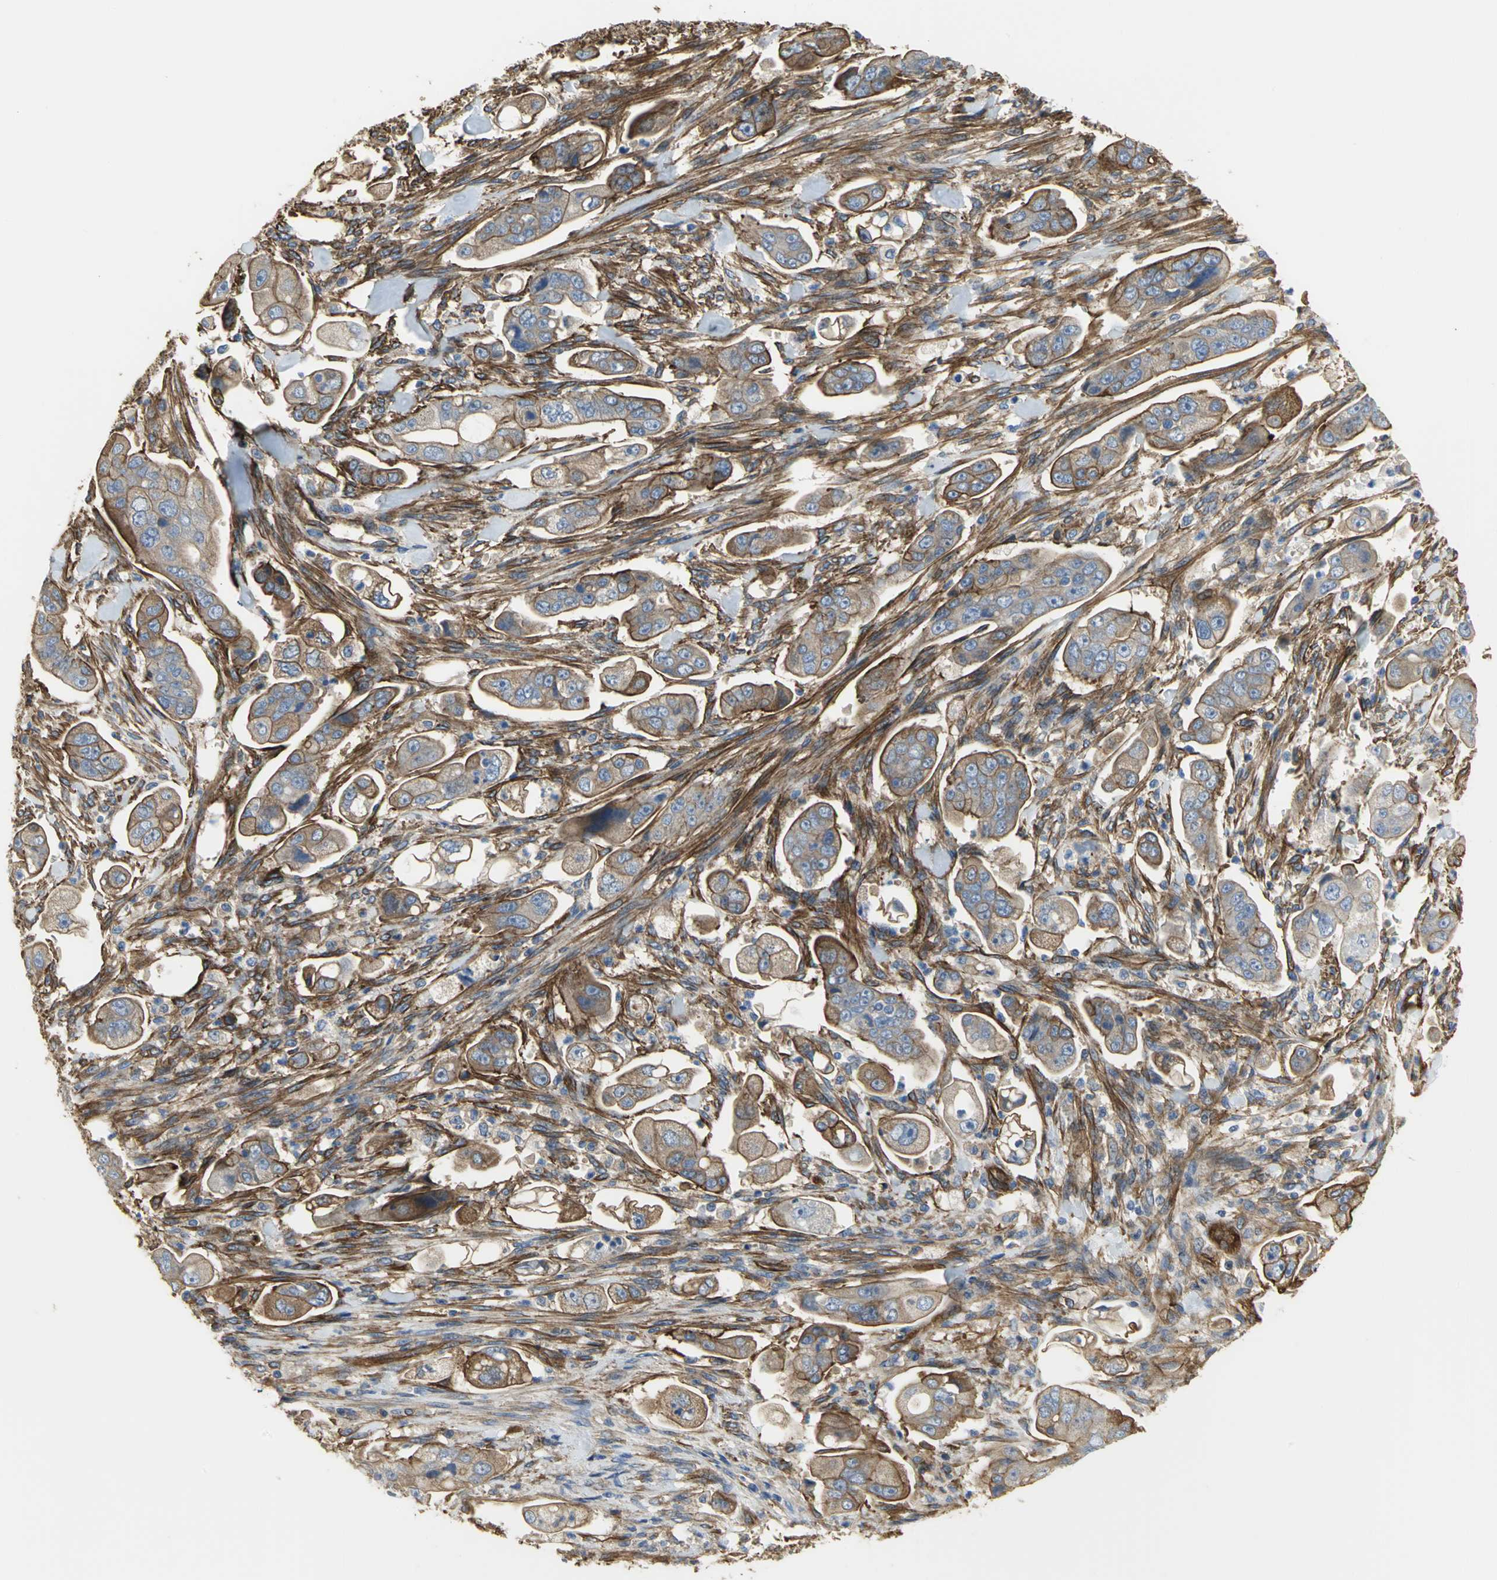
{"staining": {"intensity": "strong", "quantity": ">75%", "location": "cytoplasmic/membranous"}, "tissue": "stomach cancer", "cell_type": "Tumor cells", "image_type": "cancer", "snomed": [{"axis": "morphology", "description": "Adenocarcinoma, NOS"}, {"axis": "topography", "description": "Stomach"}], "caption": "Protein staining reveals strong cytoplasmic/membranous positivity in approximately >75% of tumor cells in adenocarcinoma (stomach). (DAB (3,3'-diaminobenzidine) IHC with brightfield microscopy, high magnification).", "gene": "FLNB", "patient": {"sex": "male", "age": 62}}